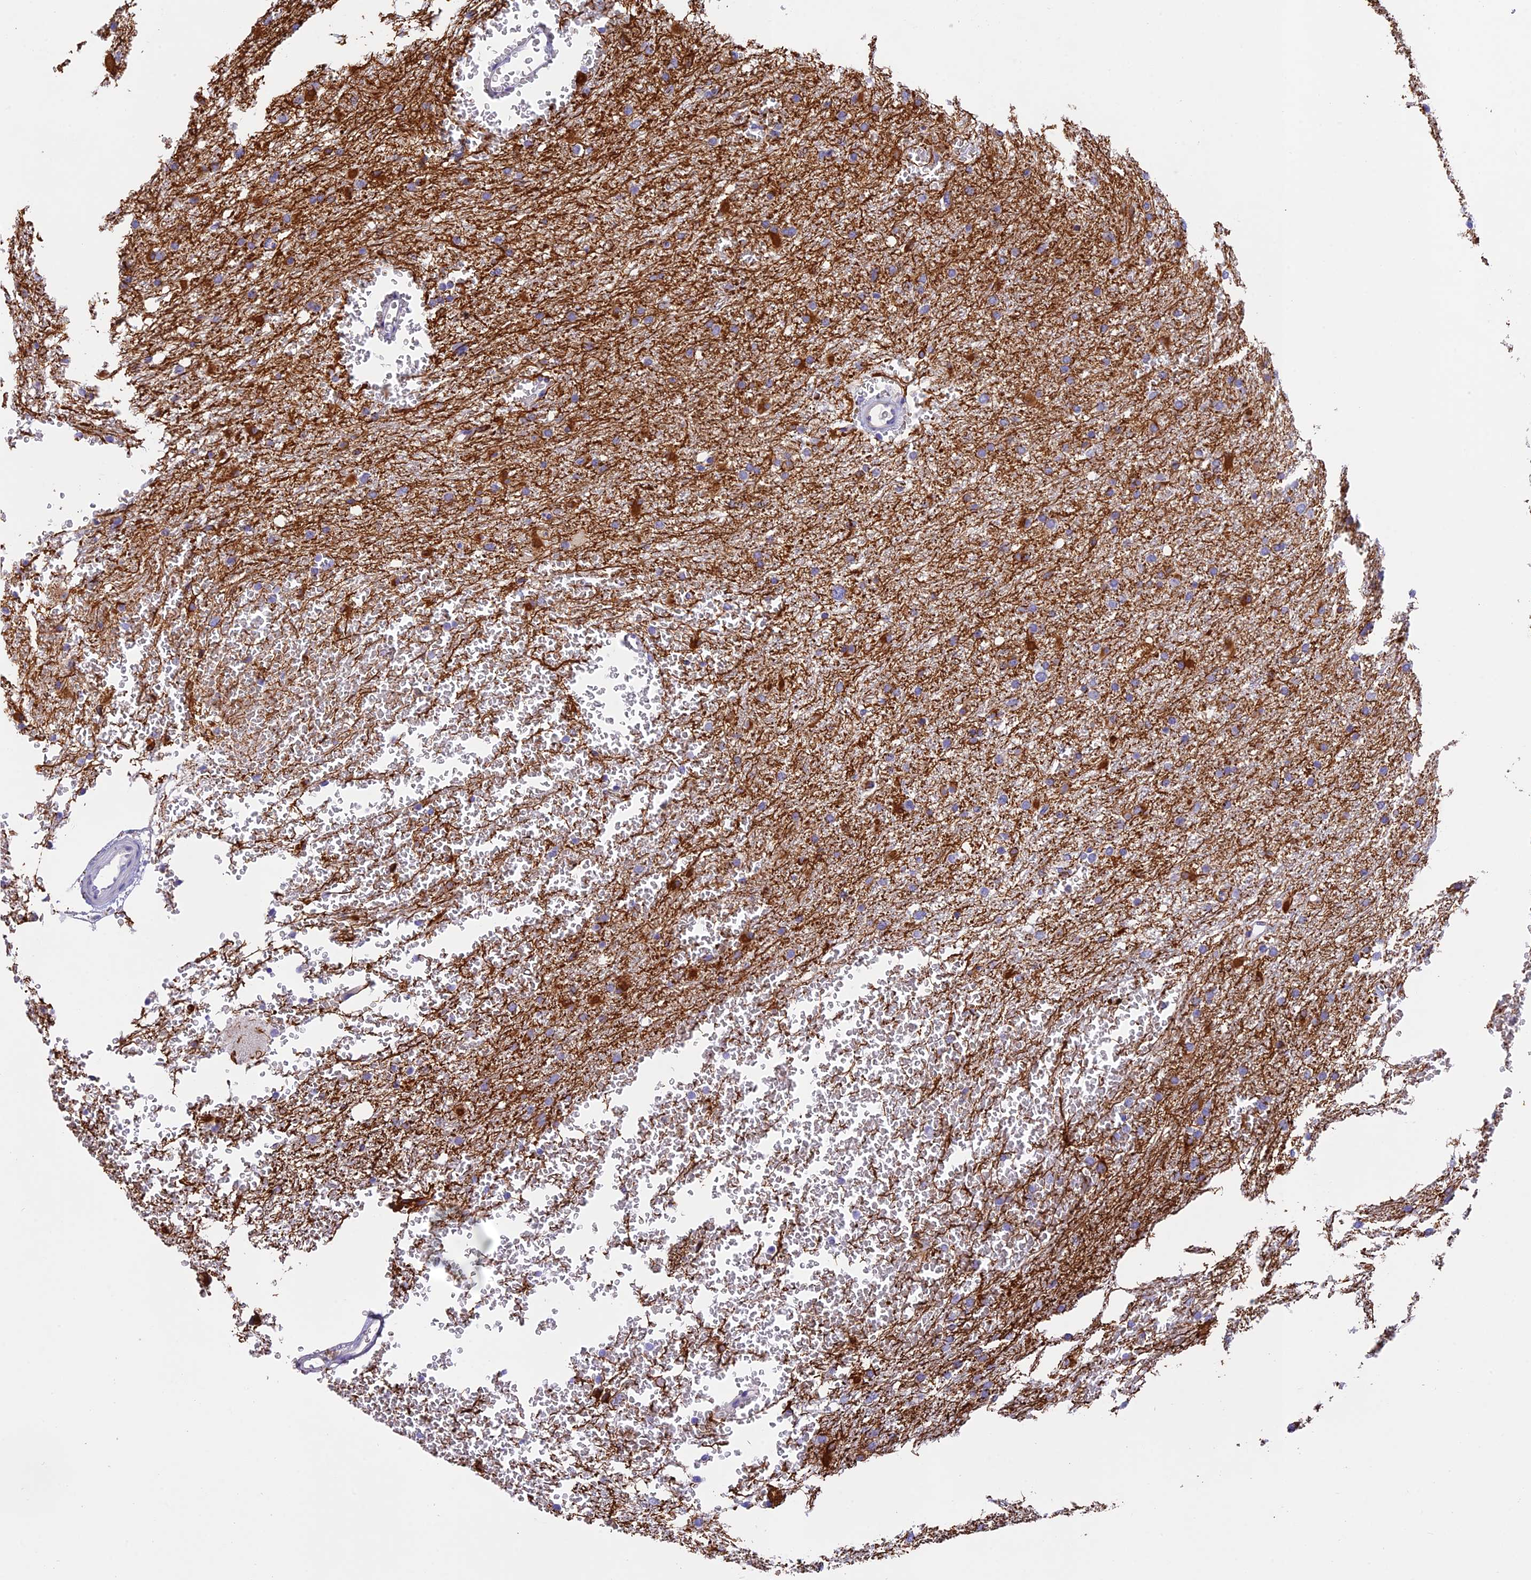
{"staining": {"intensity": "negative", "quantity": "none", "location": "none"}, "tissue": "glioma", "cell_type": "Tumor cells", "image_type": "cancer", "snomed": [{"axis": "morphology", "description": "Glioma, malignant, High grade"}, {"axis": "topography", "description": "Cerebral cortex"}], "caption": "Immunohistochemistry micrograph of neoplastic tissue: human malignant glioma (high-grade) stained with DAB displays no significant protein expression in tumor cells.", "gene": "C17orf67", "patient": {"sex": "female", "age": 36}}